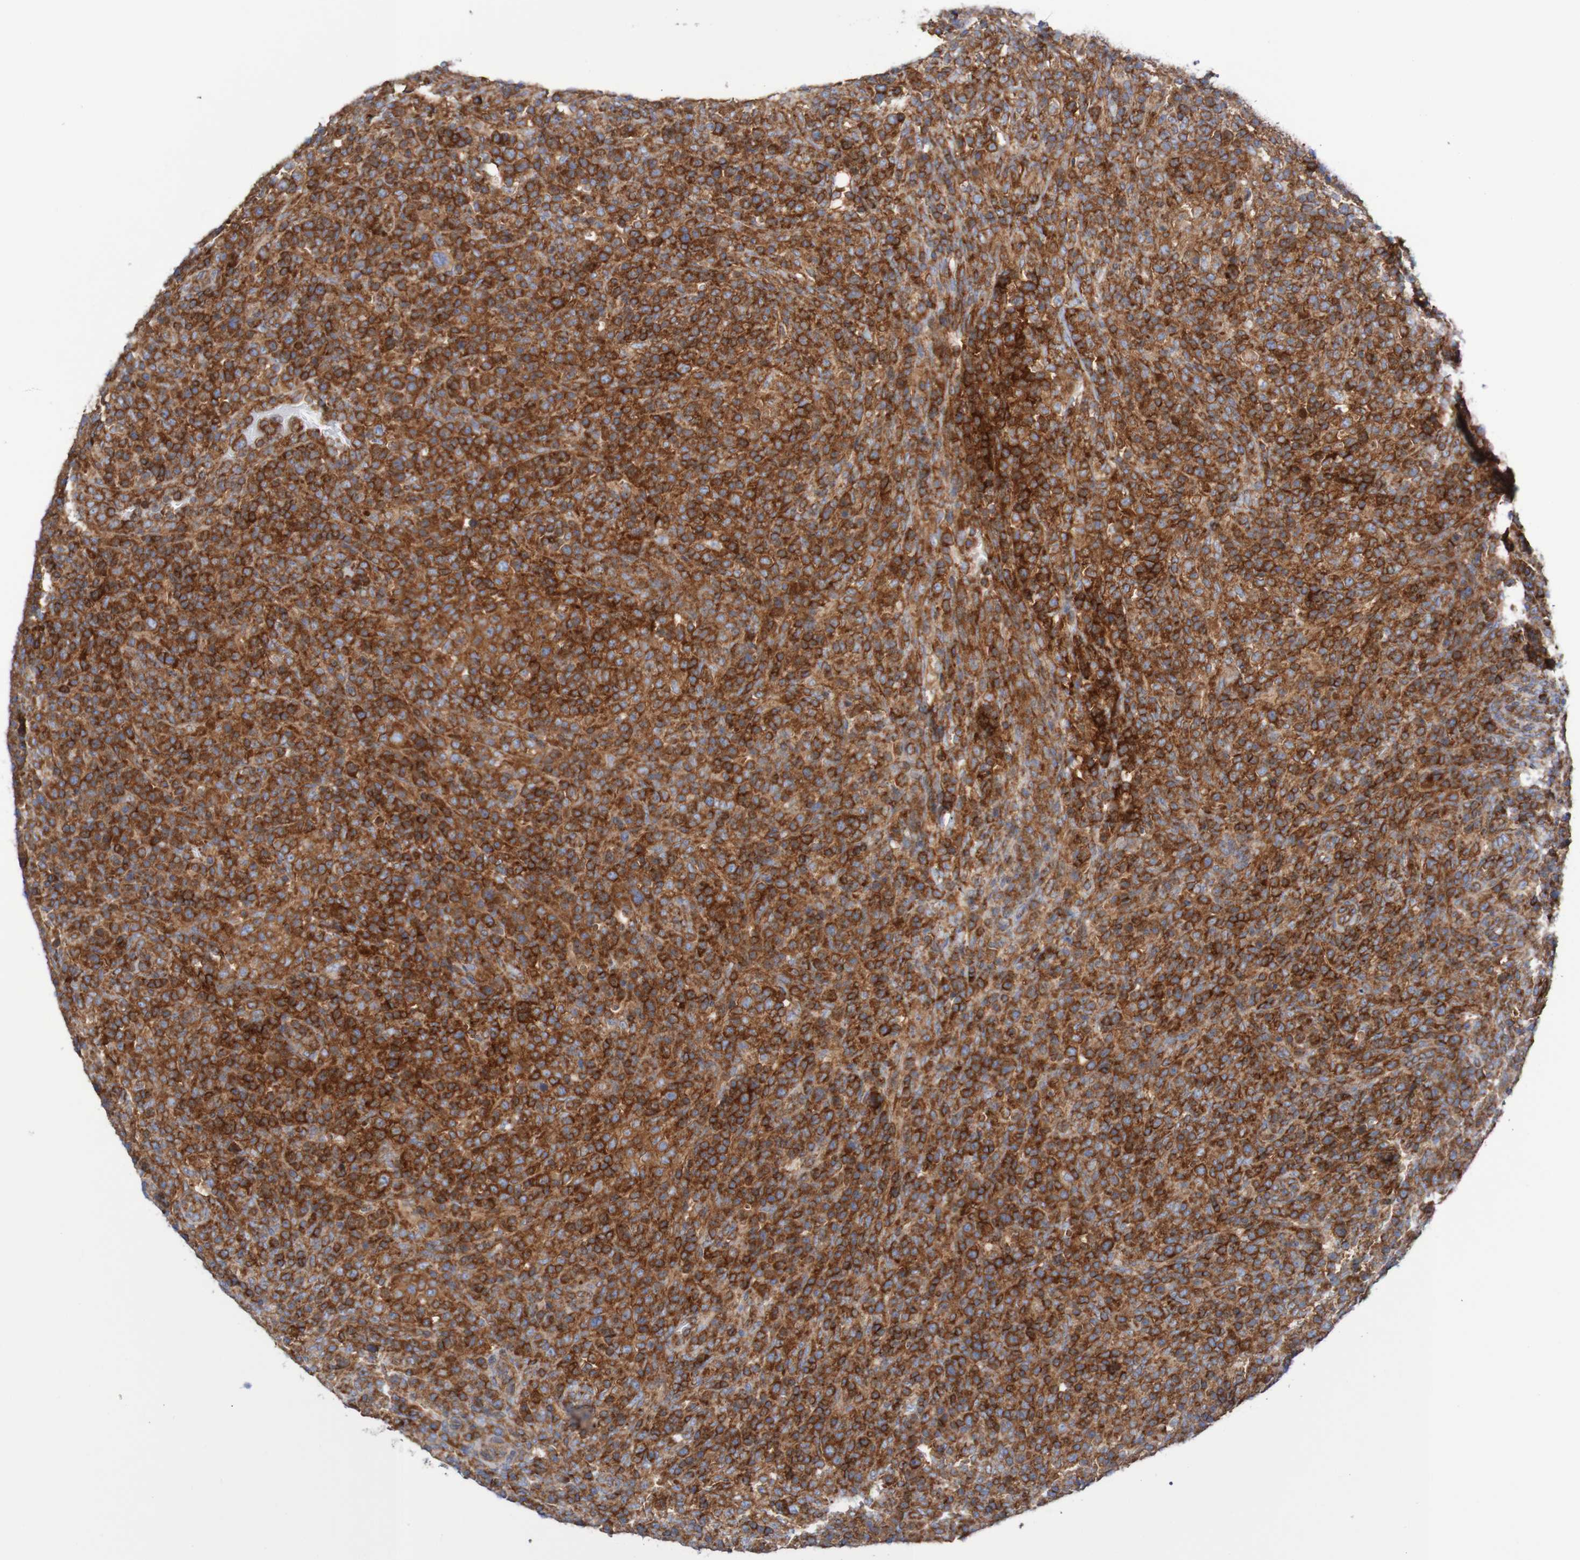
{"staining": {"intensity": "strong", "quantity": ">75%", "location": "cytoplasmic/membranous"}, "tissue": "lymphoma", "cell_type": "Tumor cells", "image_type": "cancer", "snomed": [{"axis": "morphology", "description": "Malignant lymphoma, non-Hodgkin's type, High grade"}, {"axis": "topography", "description": "Lymph node"}], "caption": "Approximately >75% of tumor cells in human high-grade malignant lymphoma, non-Hodgkin's type show strong cytoplasmic/membranous protein staining as visualized by brown immunohistochemical staining.", "gene": "FXR2", "patient": {"sex": "female", "age": 76}}